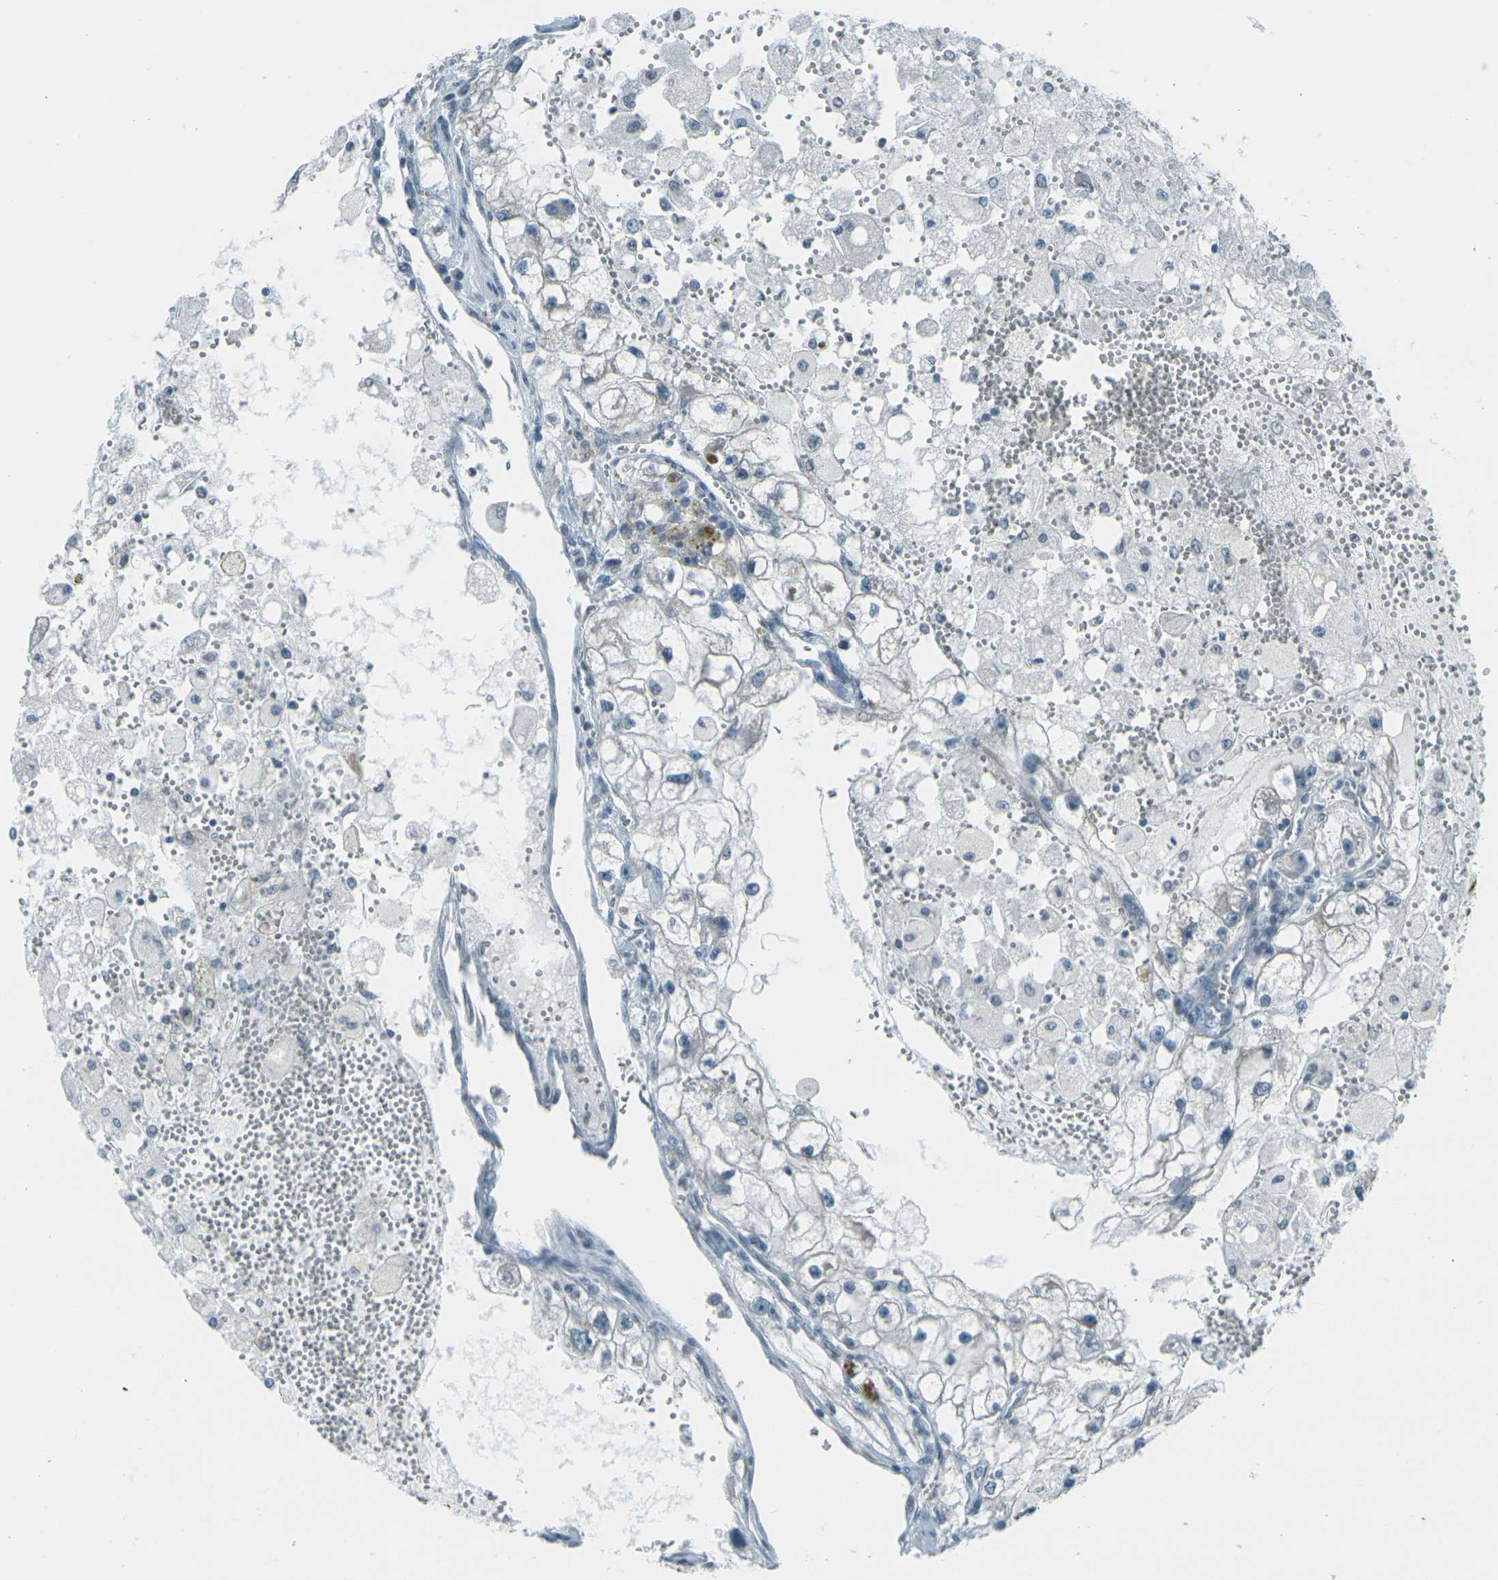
{"staining": {"intensity": "negative", "quantity": "none", "location": "none"}, "tissue": "renal cancer", "cell_type": "Tumor cells", "image_type": "cancer", "snomed": [{"axis": "morphology", "description": "Adenocarcinoma, NOS"}, {"axis": "topography", "description": "Kidney"}], "caption": "Immunohistochemistry (IHC) micrograph of neoplastic tissue: human renal cancer stained with DAB (3,3'-diaminobenzidine) reveals no significant protein positivity in tumor cells.", "gene": "H2BC1", "patient": {"sex": "female", "age": 70}}